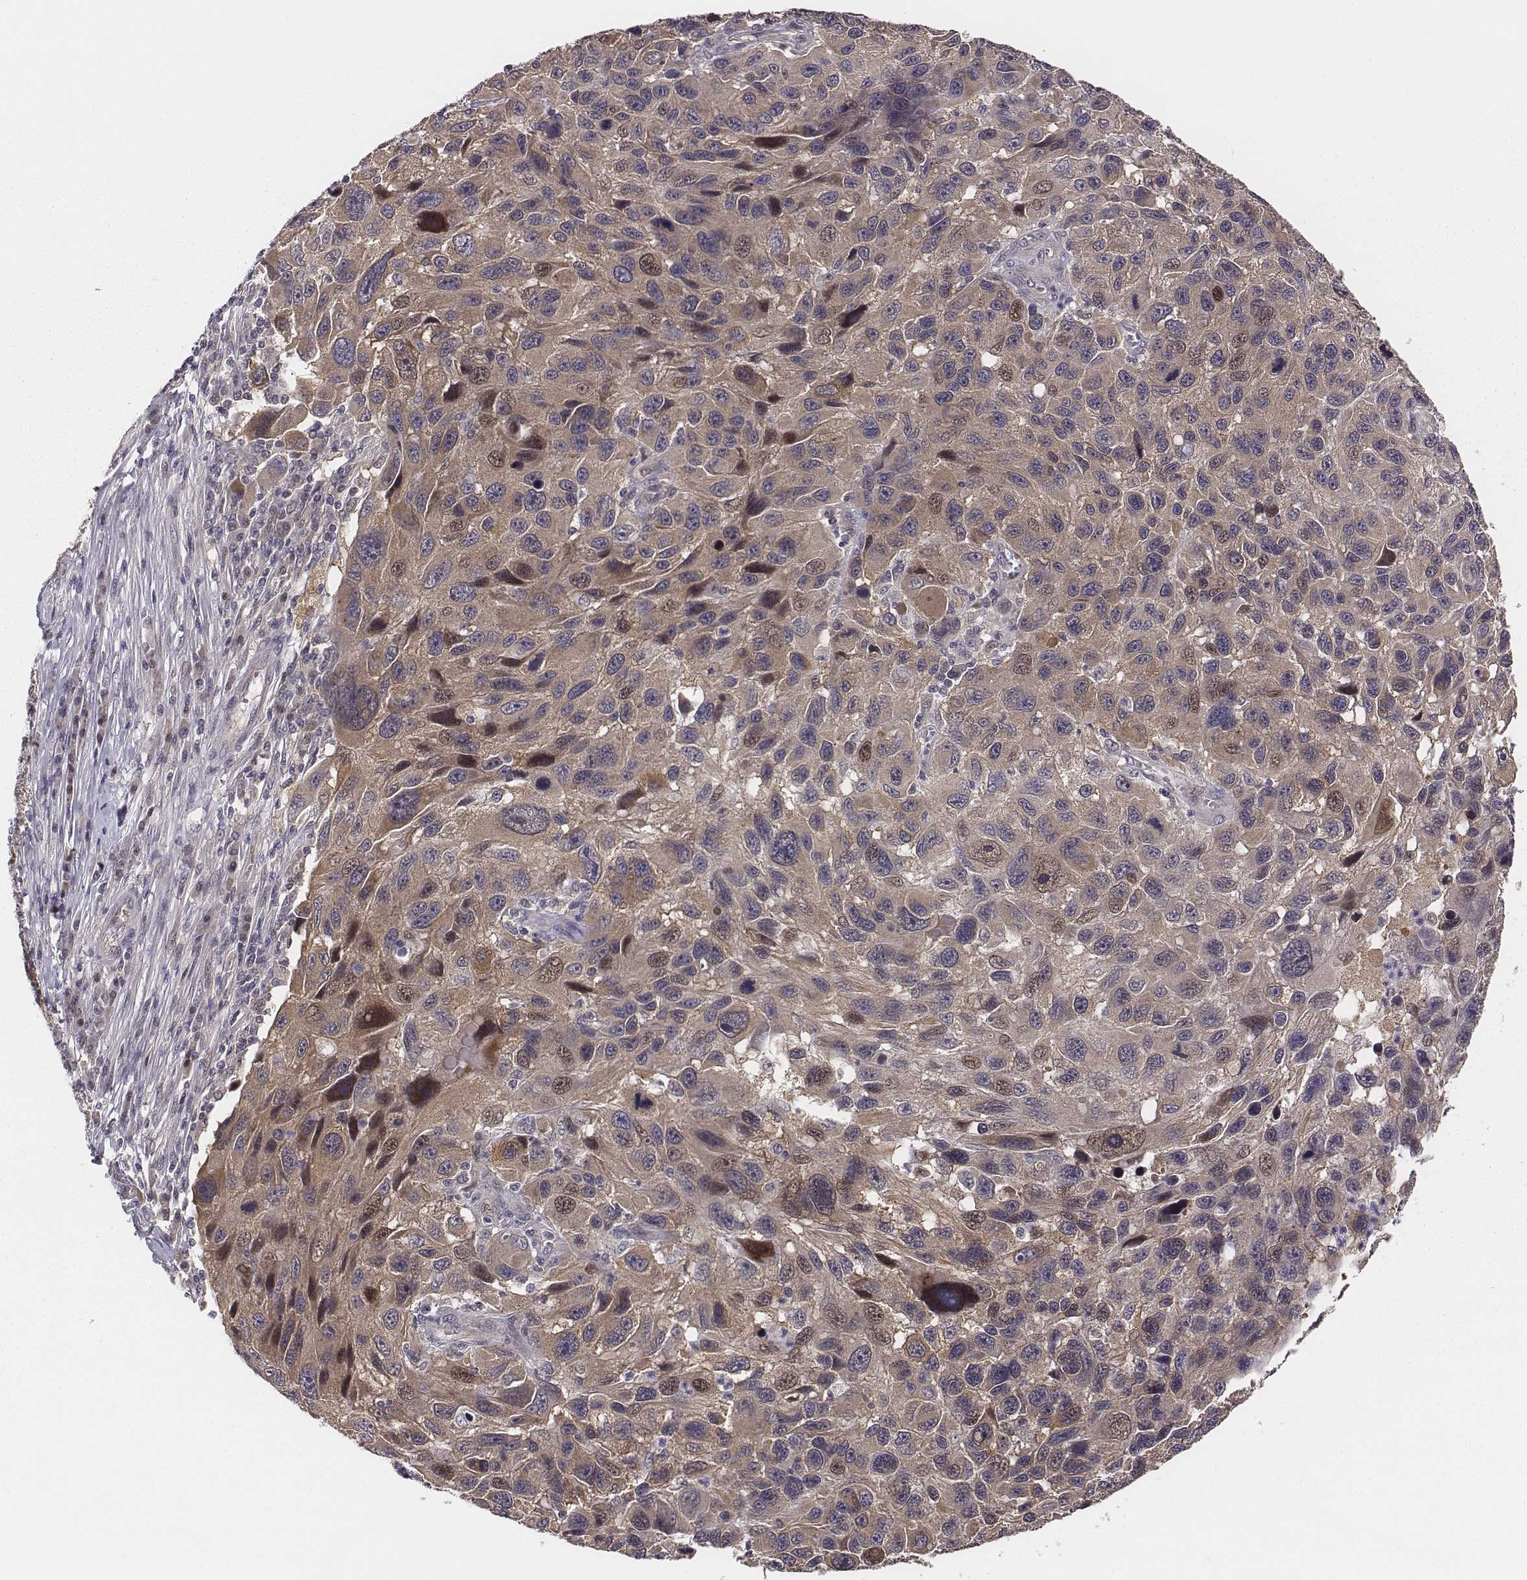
{"staining": {"intensity": "moderate", "quantity": ">75%", "location": "cytoplasmic/membranous"}, "tissue": "melanoma", "cell_type": "Tumor cells", "image_type": "cancer", "snomed": [{"axis": "morphology", "description": "Malignant melanoma, NOS"}, {"axis": "topography", "description": "Skin"}], "caption": "DAB (3,3'-diaminobenzidine) immunohistochemical staining of human malignant melanoma demonstrates moderate cytoplasmic/membranous protein expression in approximately >75% of tumor cells.", "gene": "SMURF2", "patient": {"sex": "male", "age": 53}}